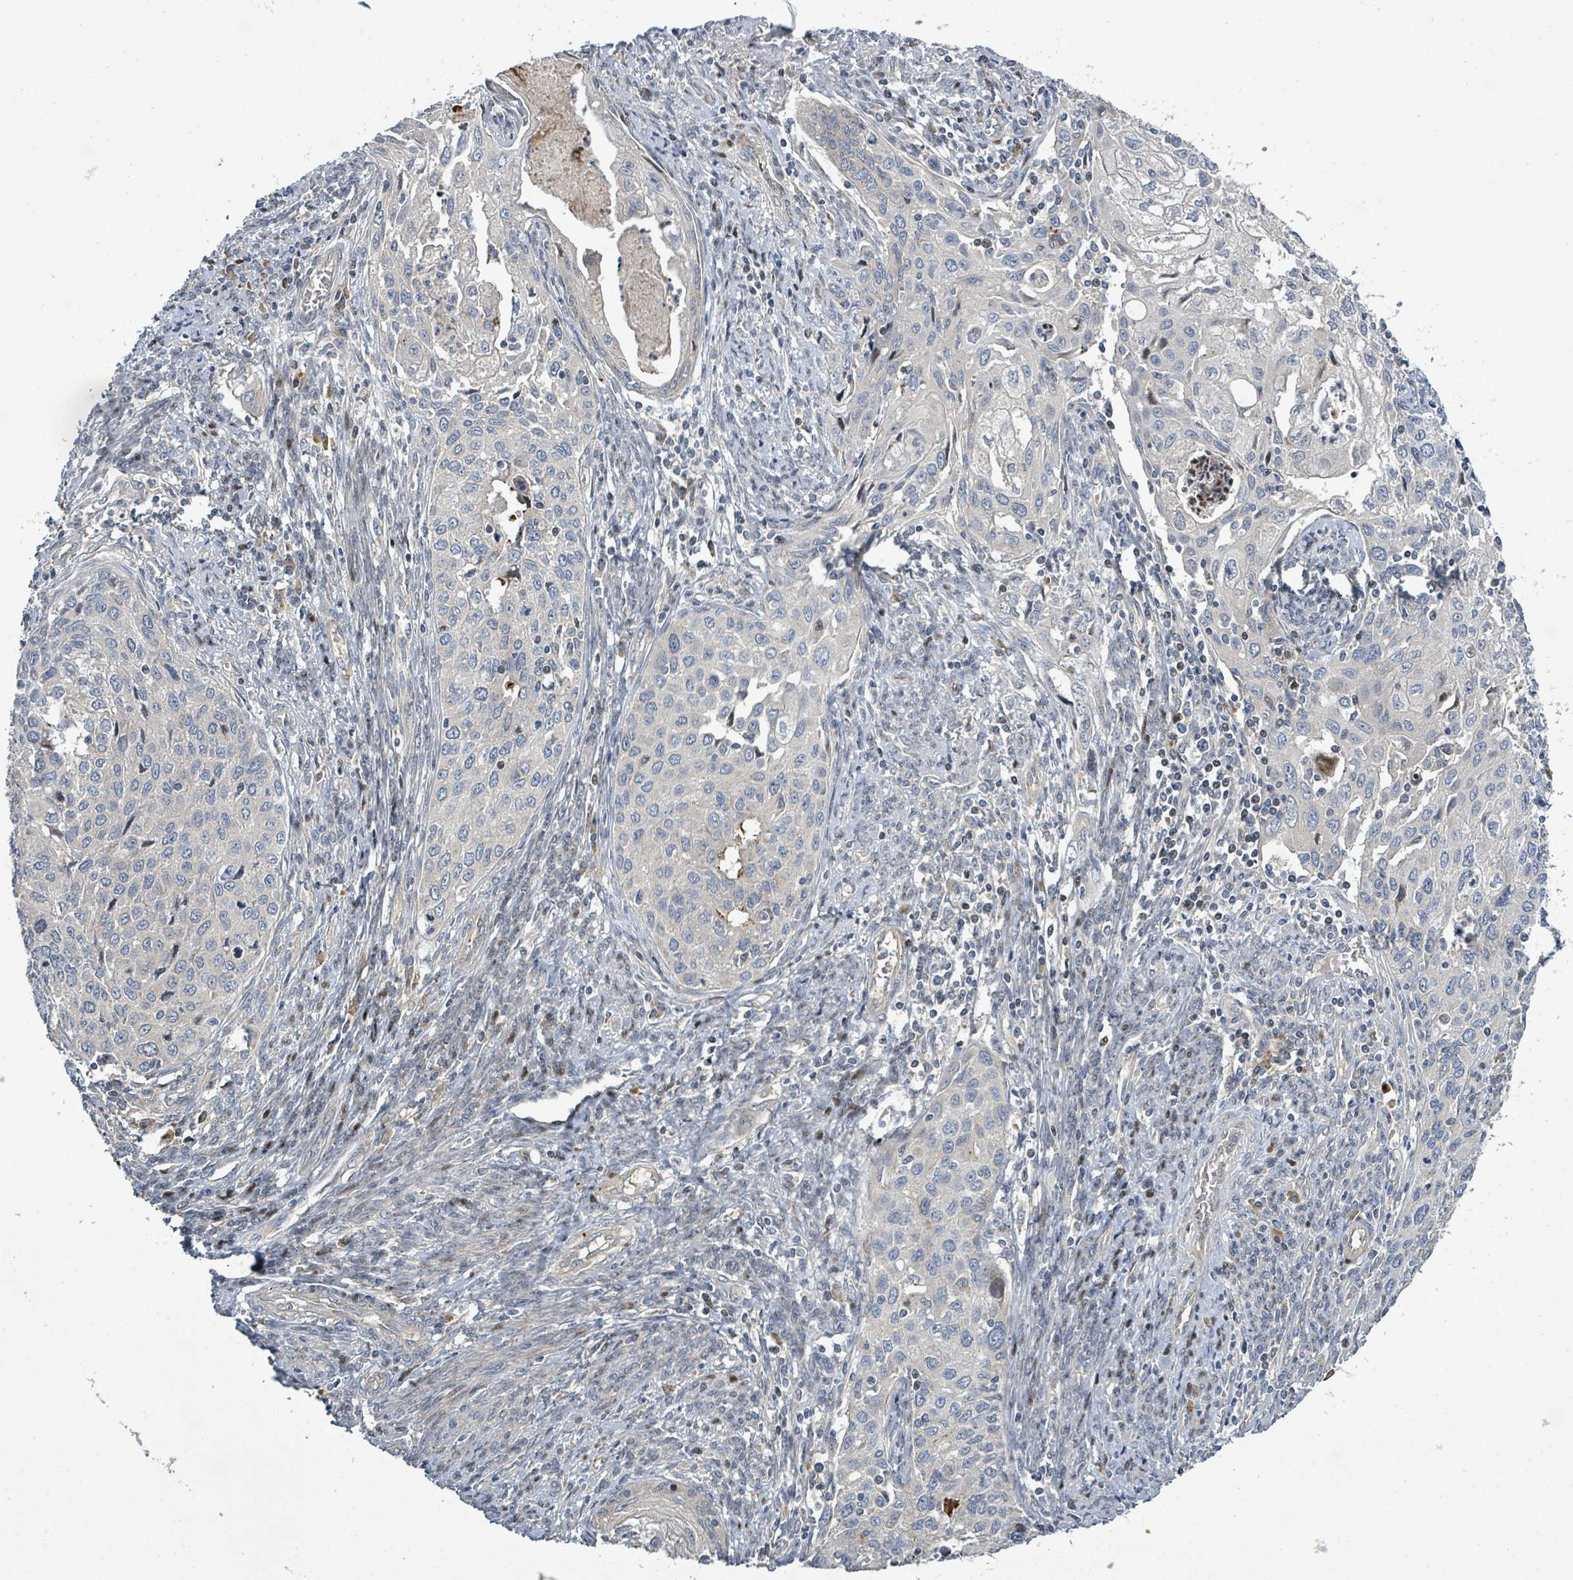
{"staining": {"intensity": "negative", "quantity": "none", "location": "none"}, "tissue": "cervical cancer", "cell_type": "Tumor cells", "image_type": "cancer", "snomed": [{"axis": "morphology", "description": "Squamous cell carcinoma, NOS"}, {"axis": "topography", "description": "Cervix"}], "caption": "Squamous cell carcinoma (cervical) was stained to show a protein in brown. There is no significant staining in tumor cells. (DAB (3,3'-diaminobenzidine) immunohistochemistry visualized using brightfield microscopy, high magnification).", "gene": "CFAP210", "patient": {"sex": "female", "age": 67}}